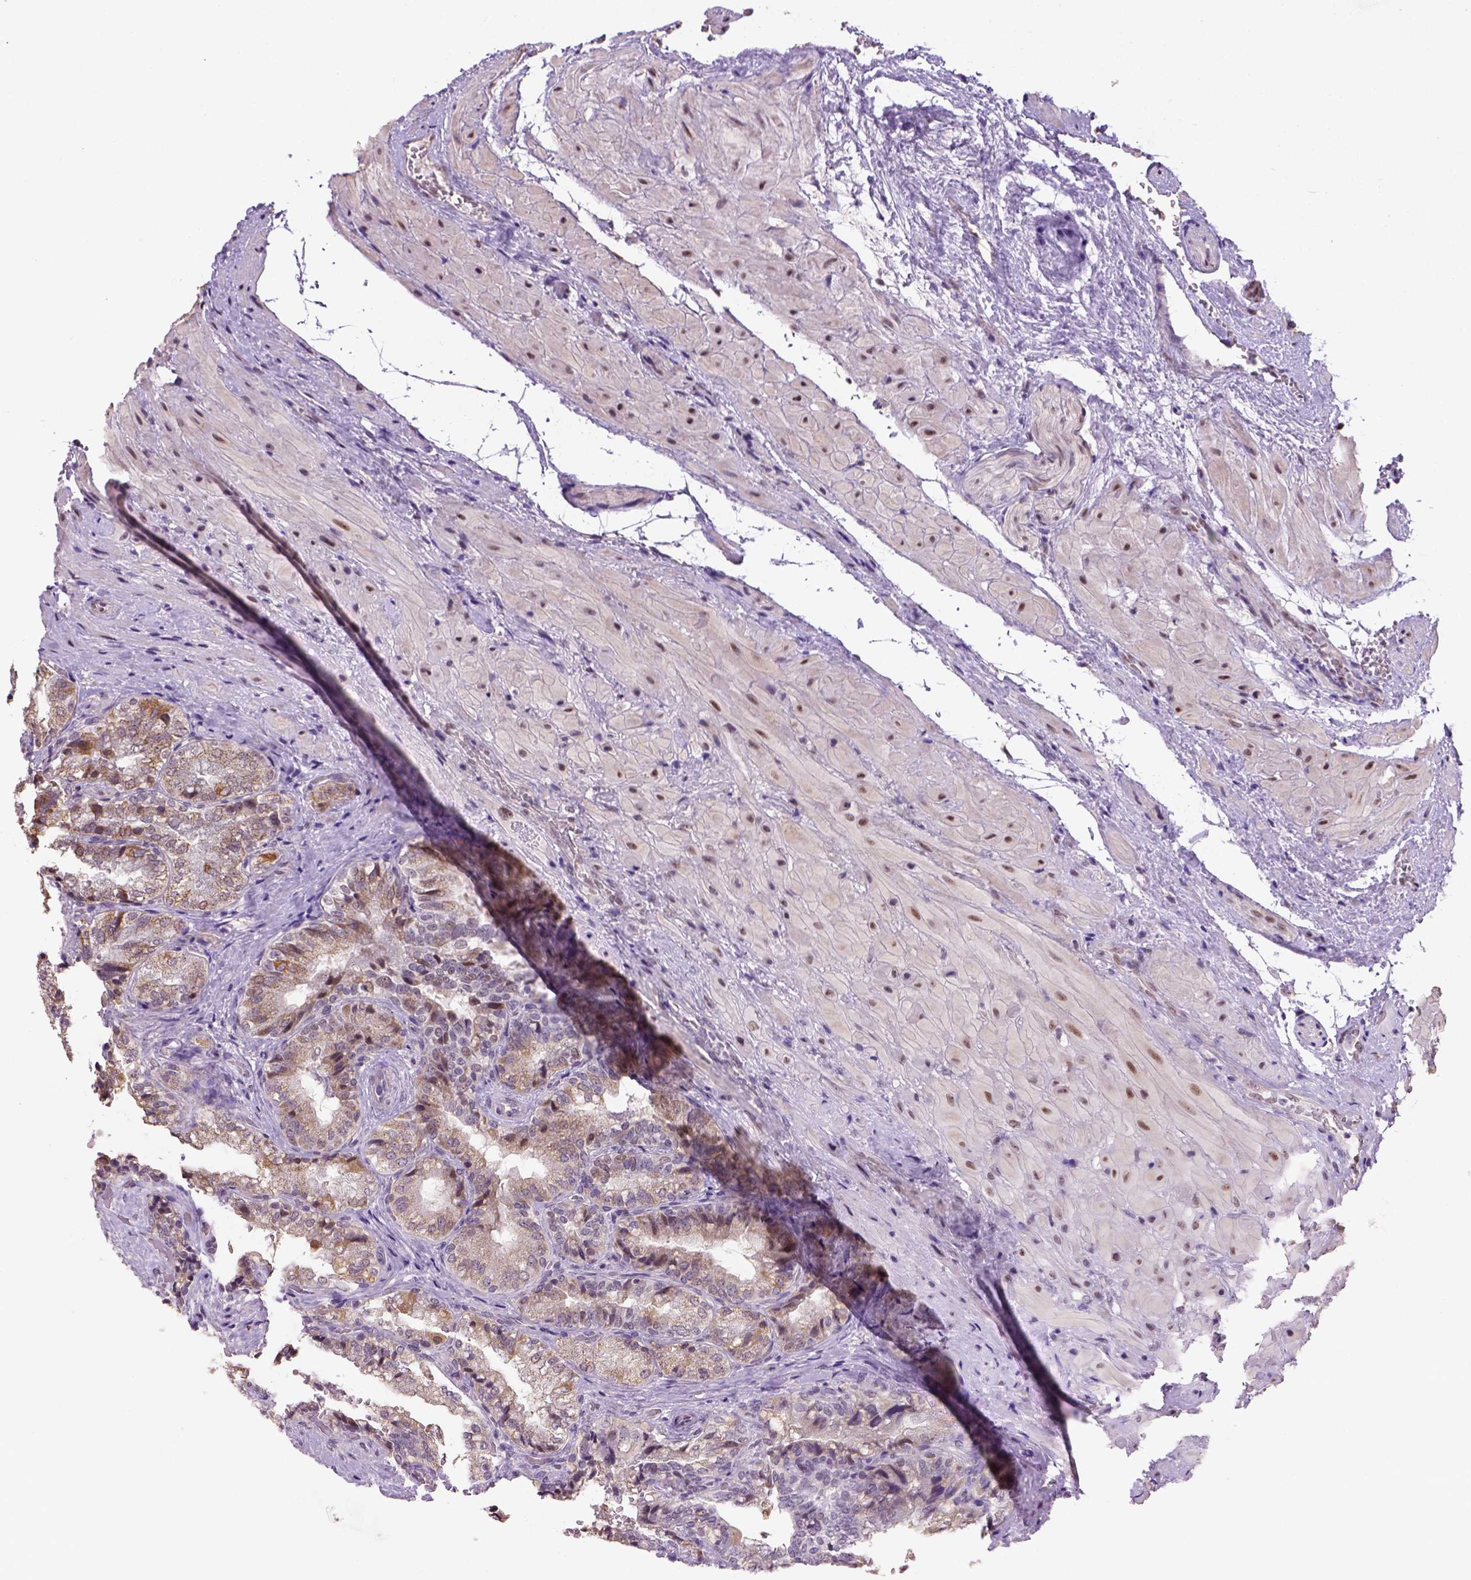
{"staining": {"intensity": "negative", "quantity": "none", "location": "none"}, "tissue": "seminal vesicle", "cell_type": "Glandular cells", "image_type": "normal", "snomed": [{"axis": "morphology", "description": "Normal tissue, NOS"}, {"axis": "topography", "description": "Seminal veicle"}], "caption": "This is a photomicrograph of IHC staining of benign seminal vesicle, which shows no staining in glandular cells.", "gene": "DDX50", "patient": {"sex": "male", "age": 57}}